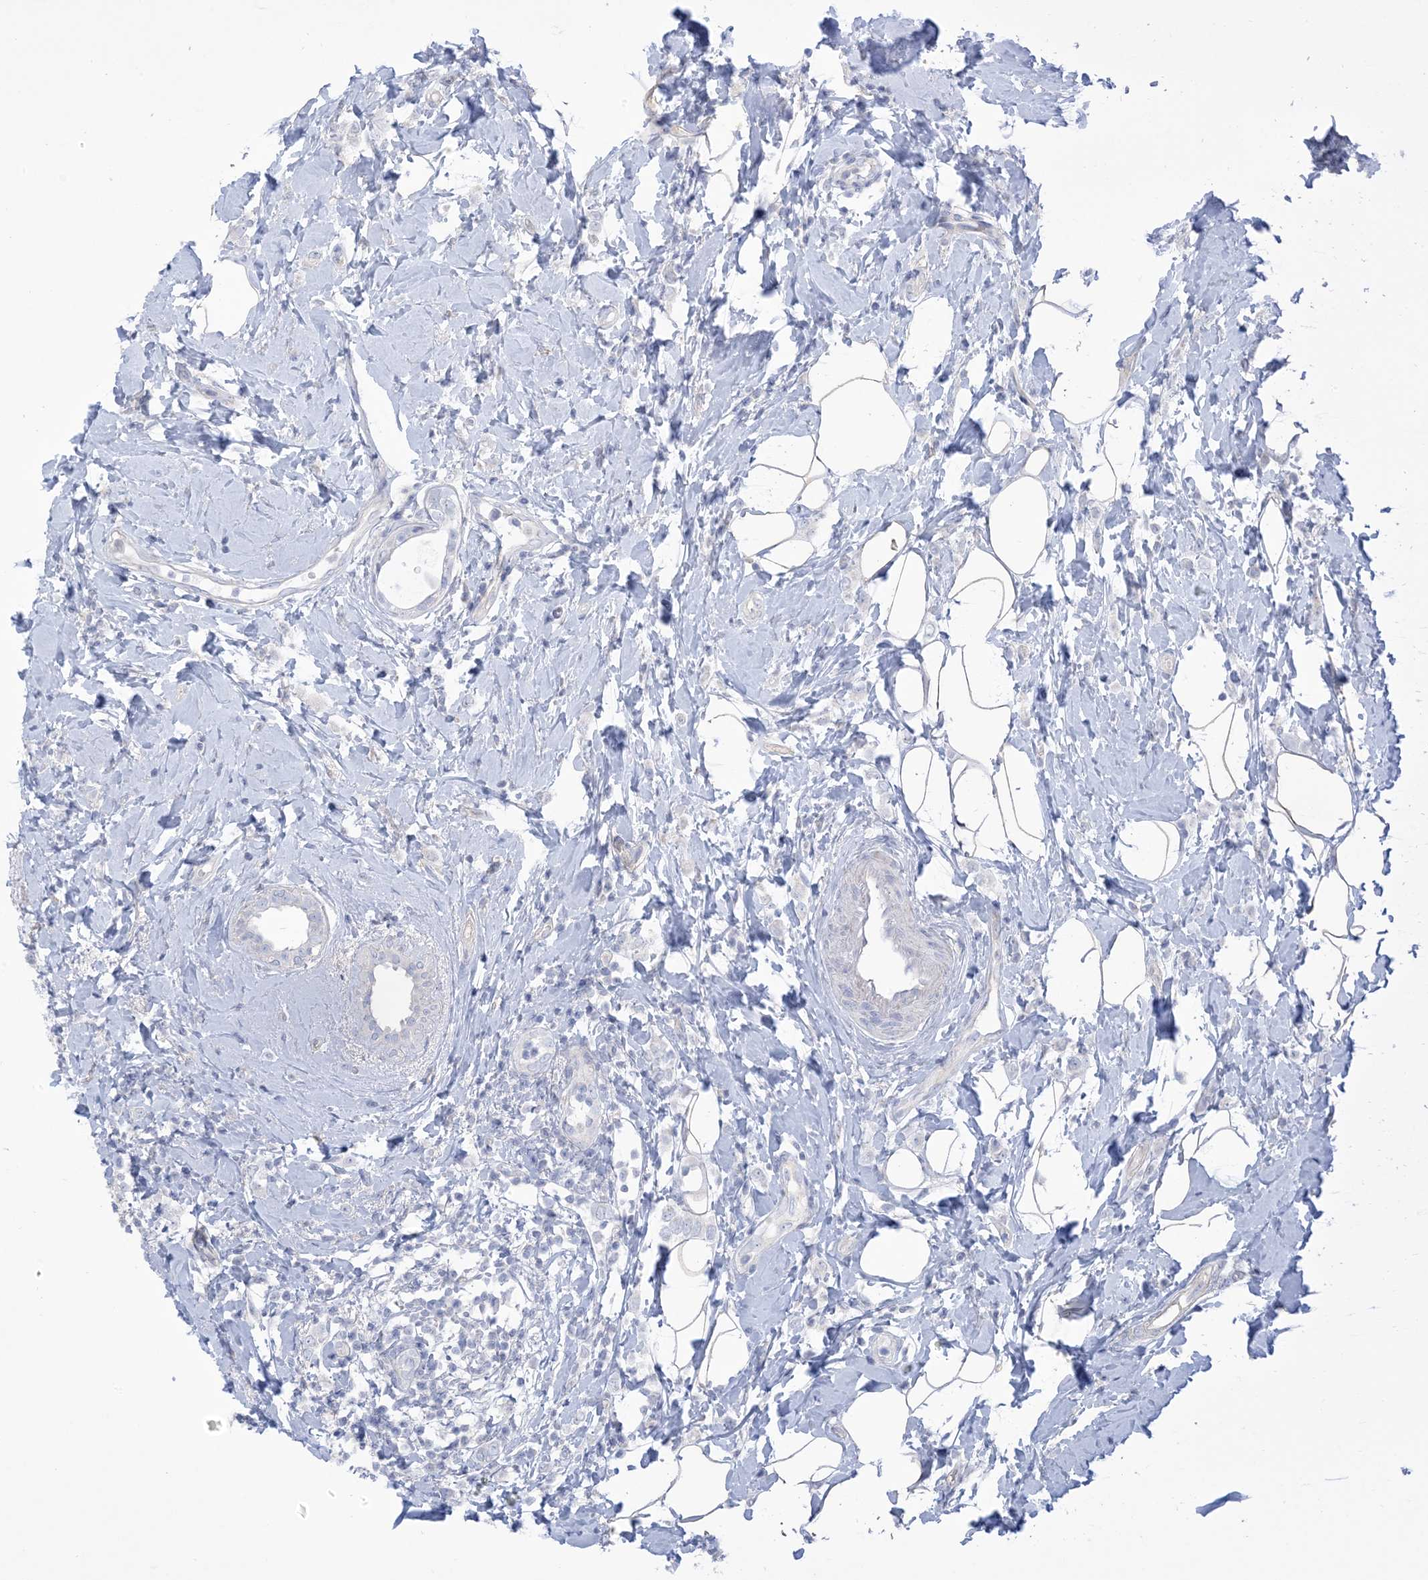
{"staining": {"intensity": "negative", "quantity": "none", "location": "none"}, "tissue": "breast cancer", "cell_type": "Tumor cells", "image_type": "cancer", "snomed": [{"axis": "morphology", "description": "Lobular carcinoma"}, {"axis": "topography", "description": "Breast"}], "caption": "The immunohistochemistry micrograph has no significant expression in tumor cells of breast lobular carcinoma tissue. (DAB IHC visualized using brightfield microscopy, high magnification).", "gene": "MTHFD2L", "patient": {"sex": "female", "age": 47}}